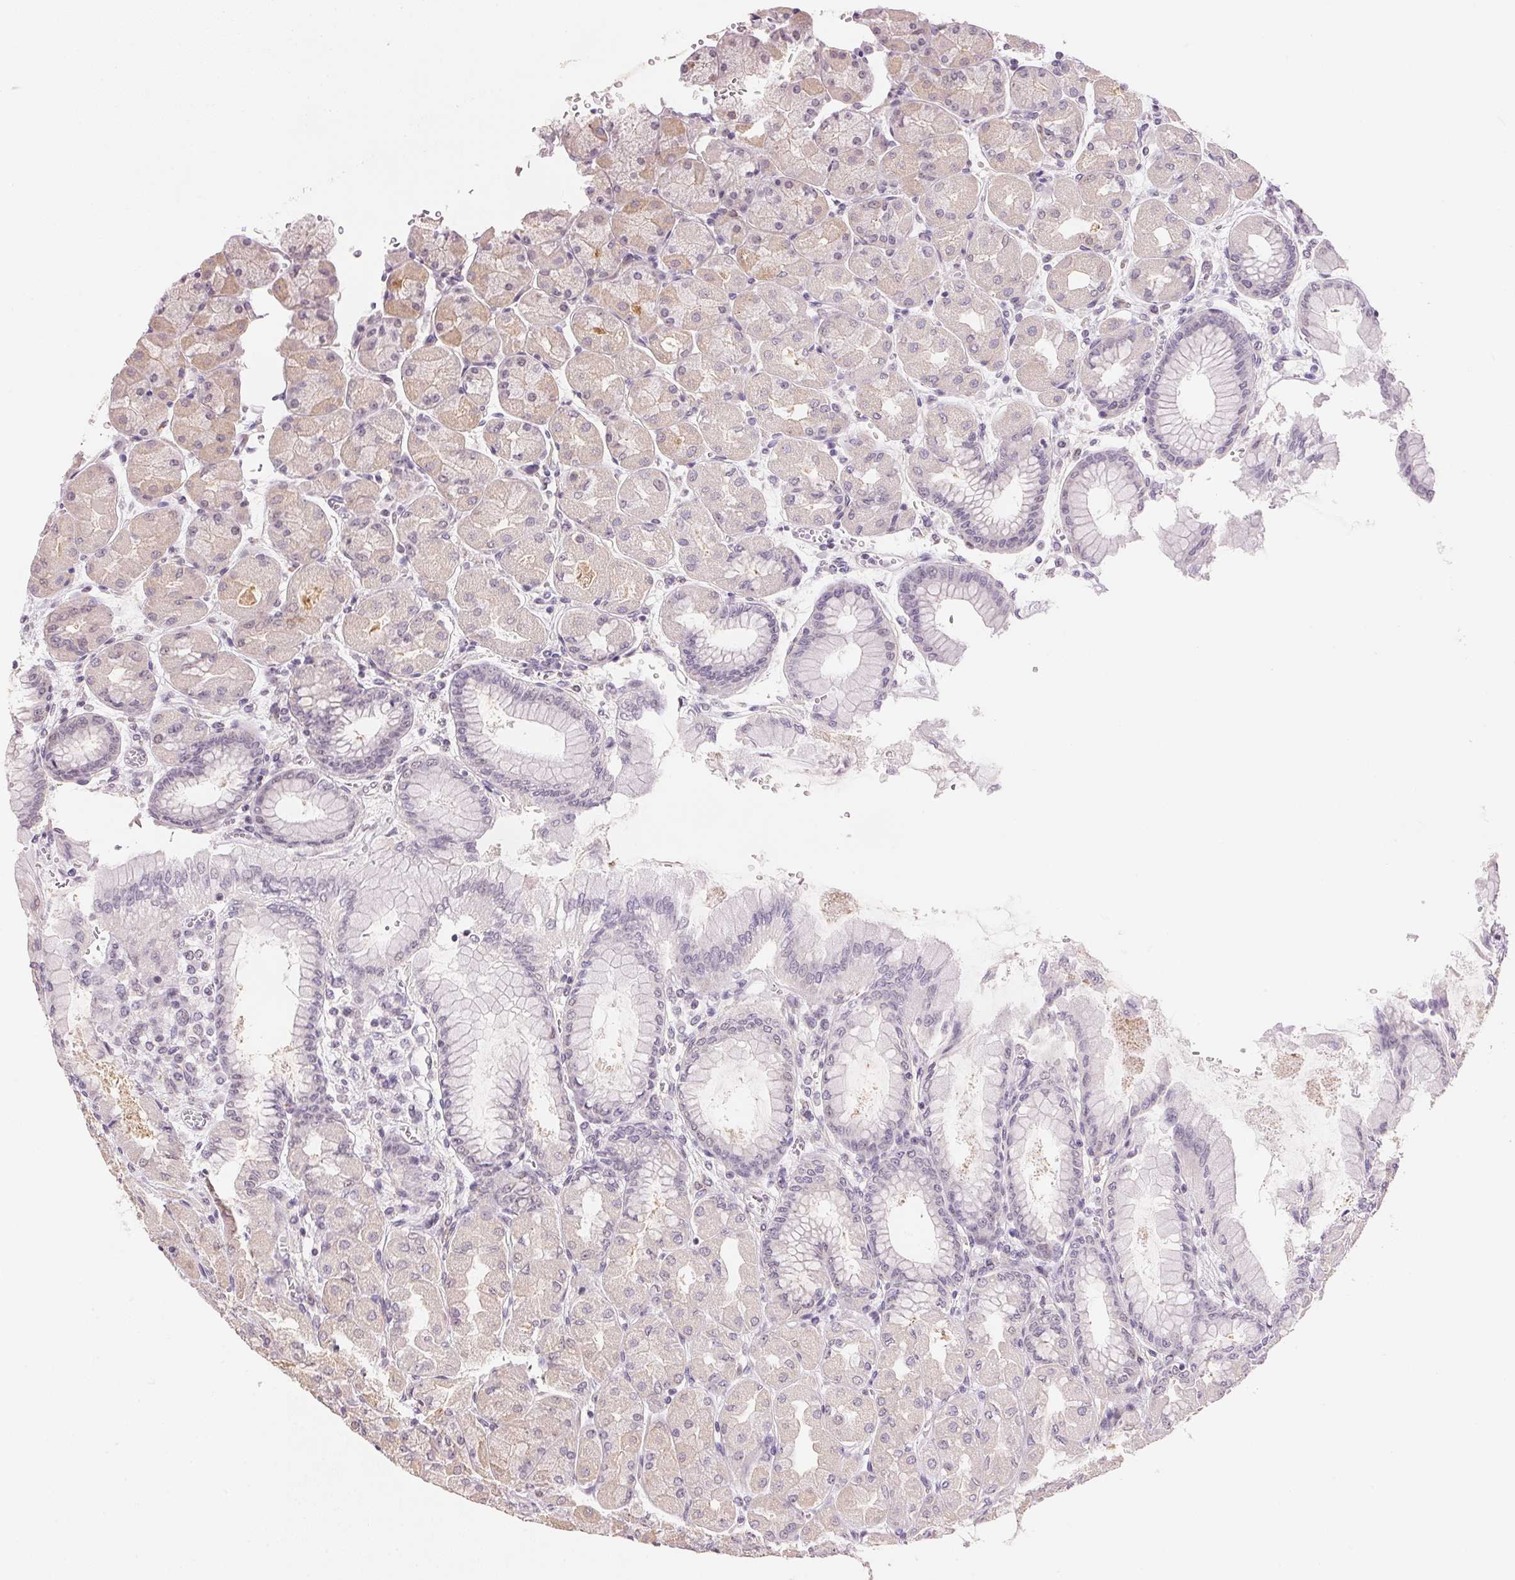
{"staining": {"intensity": "weak", "quantity": "25%-75%", "location": "cytoplasmic/membranous"}, "tissue": "stomach", "cell_type": "Glandular cells", "image_type": "normal", "snomed": [{"axis": "morphology", "description": "Normal tissue, NOS"}, {"axis": "topography", "description": "Stomach, upper"}], "caption": "Stomach stained with DAB immunohistochemistry (IHC) shows low levels of weak cytoplasmic/membranous positivity in approximately 25%-75% of glandular cells.", "gene": "GYG2", "patient": {"sex": "female", "age": 56}}